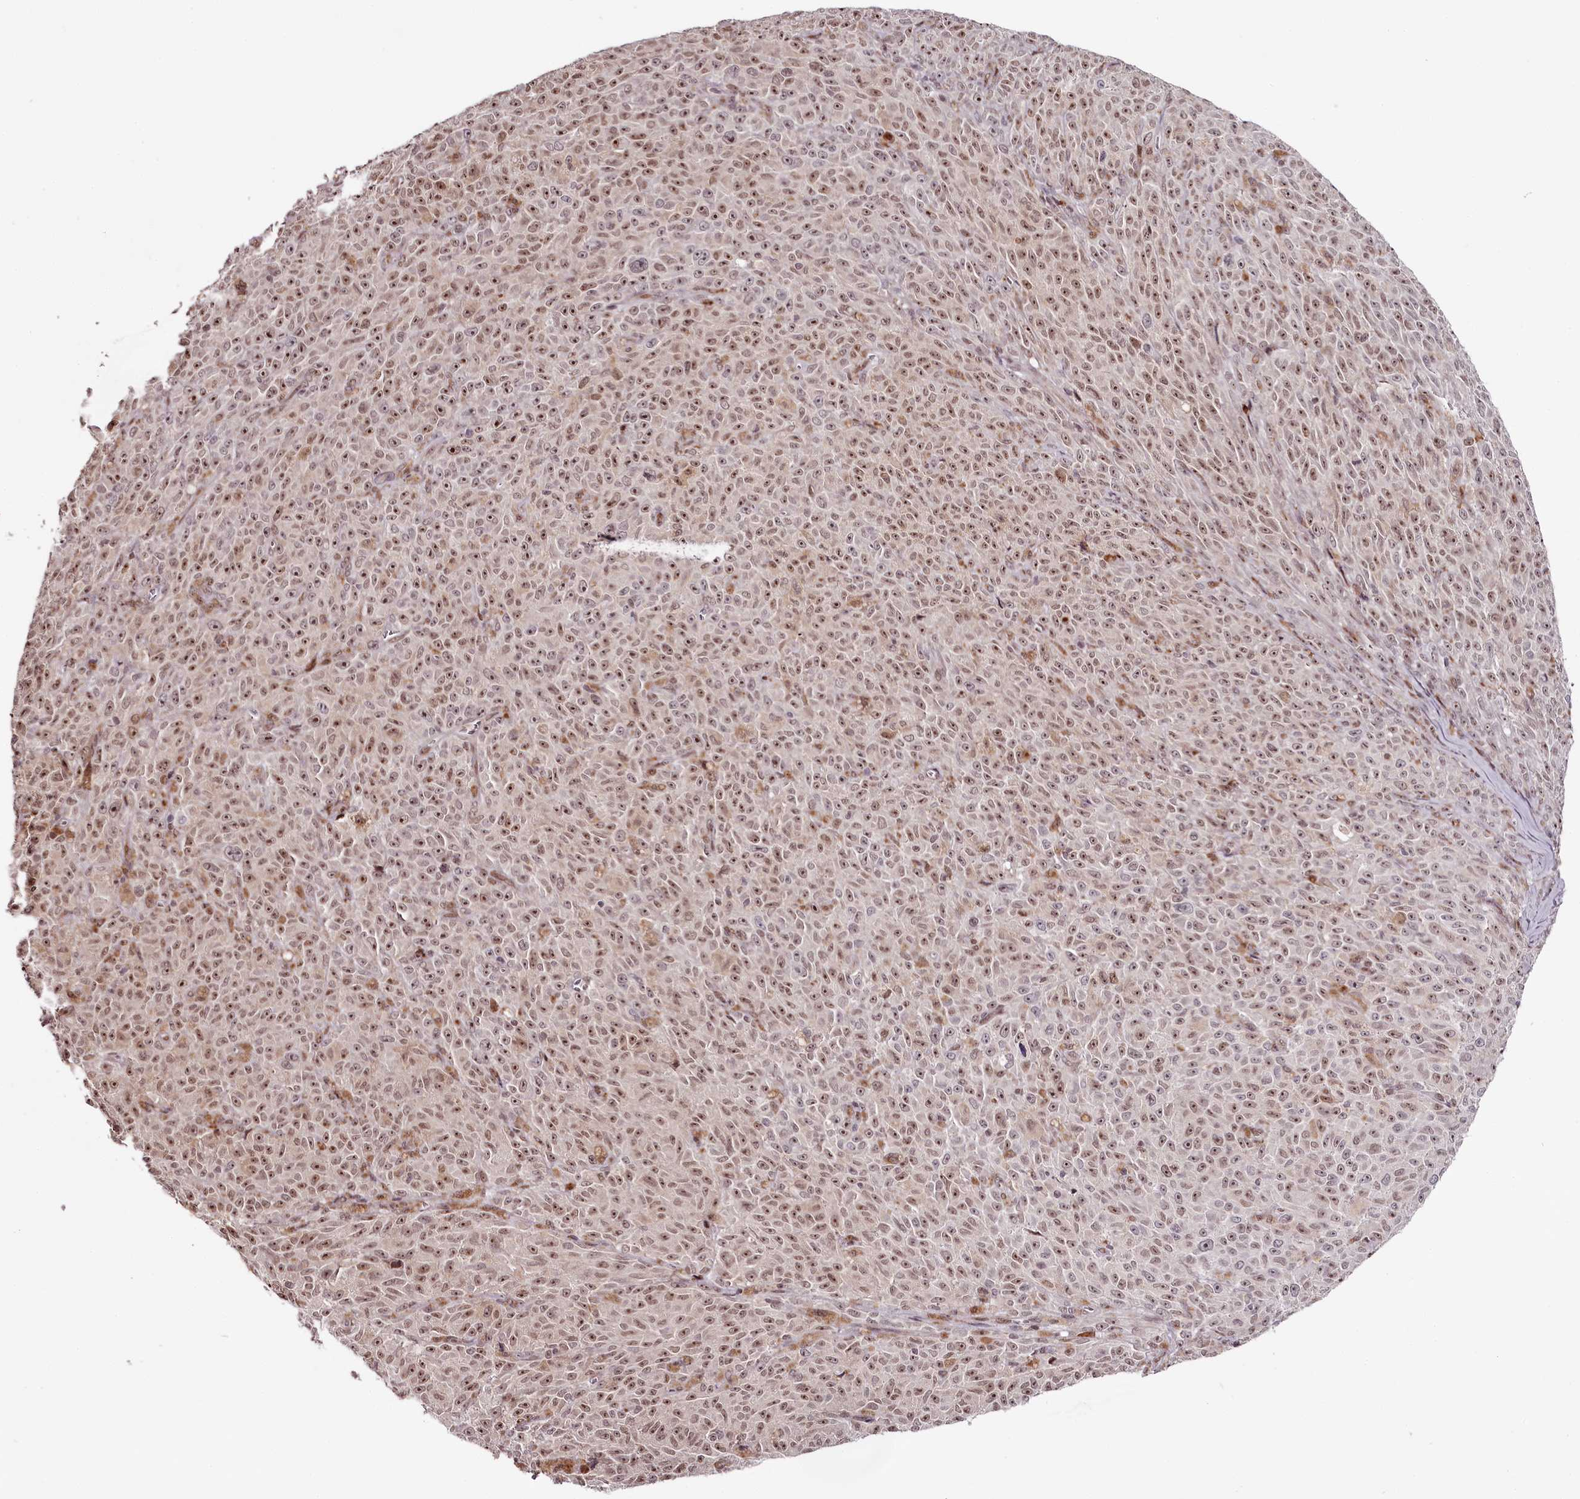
{"staining": {"intensity": "moderate", "quantity": ">75%", "location": "nuclear"}, "tissue": "melanoma", "cell_type": "Tumor cells", "image_type": "cancer", "snomed": [{"axis": "morphology", "description": "Malignant melanoma, NOS"}, {"axis": "topography", "description": "Skin"}], "caption": "DAB immunohistochemical staining of human malignant melanoma exhibits moderate nuclear protein expression in about >75% of tumor cells.", "gene": "THYN1", "patient": {"sex": "female", "age": 82}}